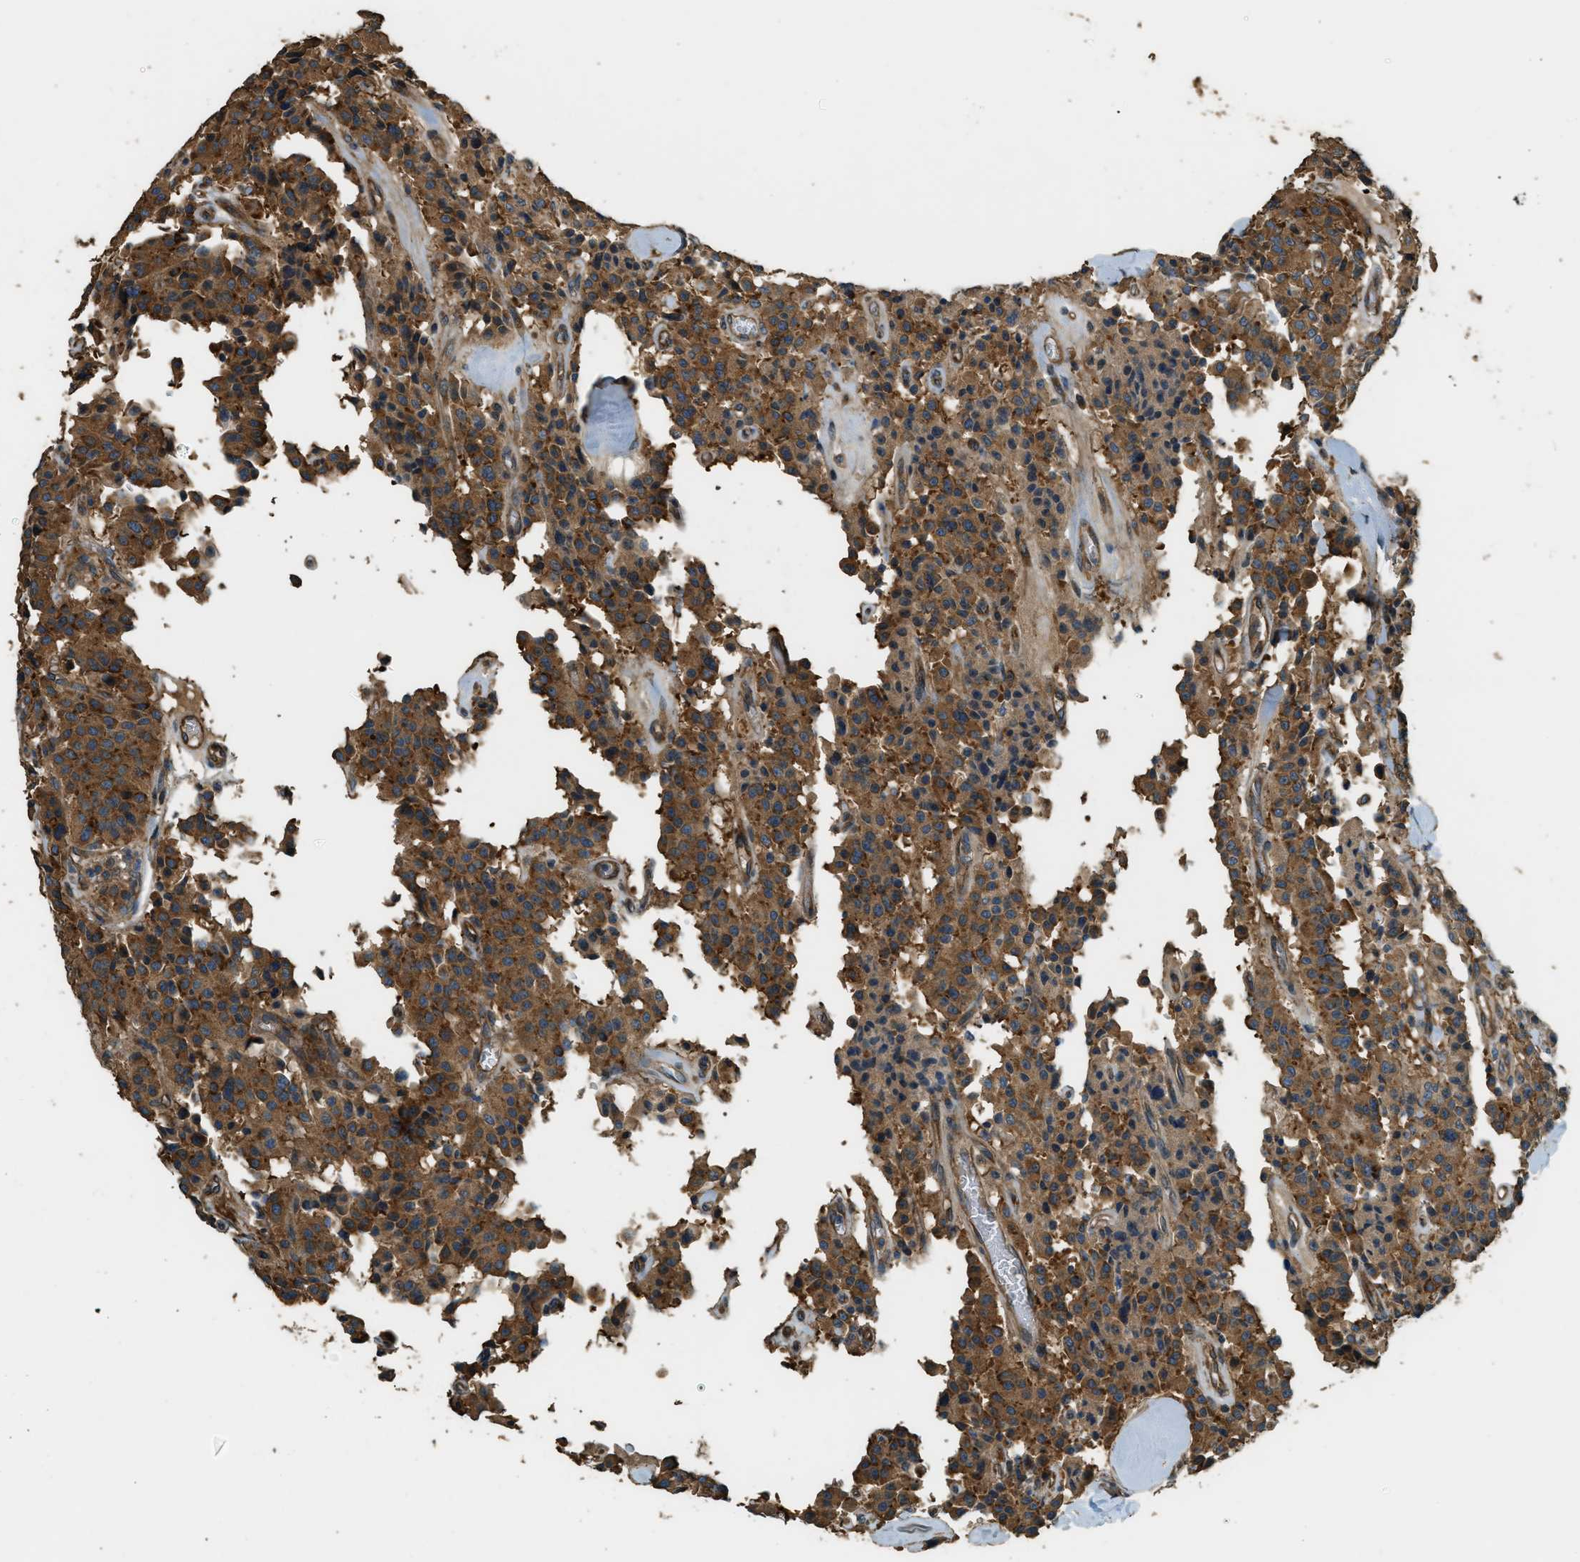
{"staining": {"intensity": "strong", "quantity": ">75%", "location": "cytoplasmic/membranous"}, "tissue": "carcinoid", "cell_type": "Tumor cells", "image_type": "cancer", "snomed": [{"axis": "morphology", "description": "Carcinoid, malignant, NOS"}, {"axis": "topography", "description": "Lung"}], "caption": "IHC of human carcinoid (malignant) shows high levels of strong cytoplasmic/membranous positivity in about >75% of tumor cells. (DAB = brown stain, brightfield microscopy at high magnification).", "gene": "MARS1", "patient": {"sex": "male", "age": 30}}